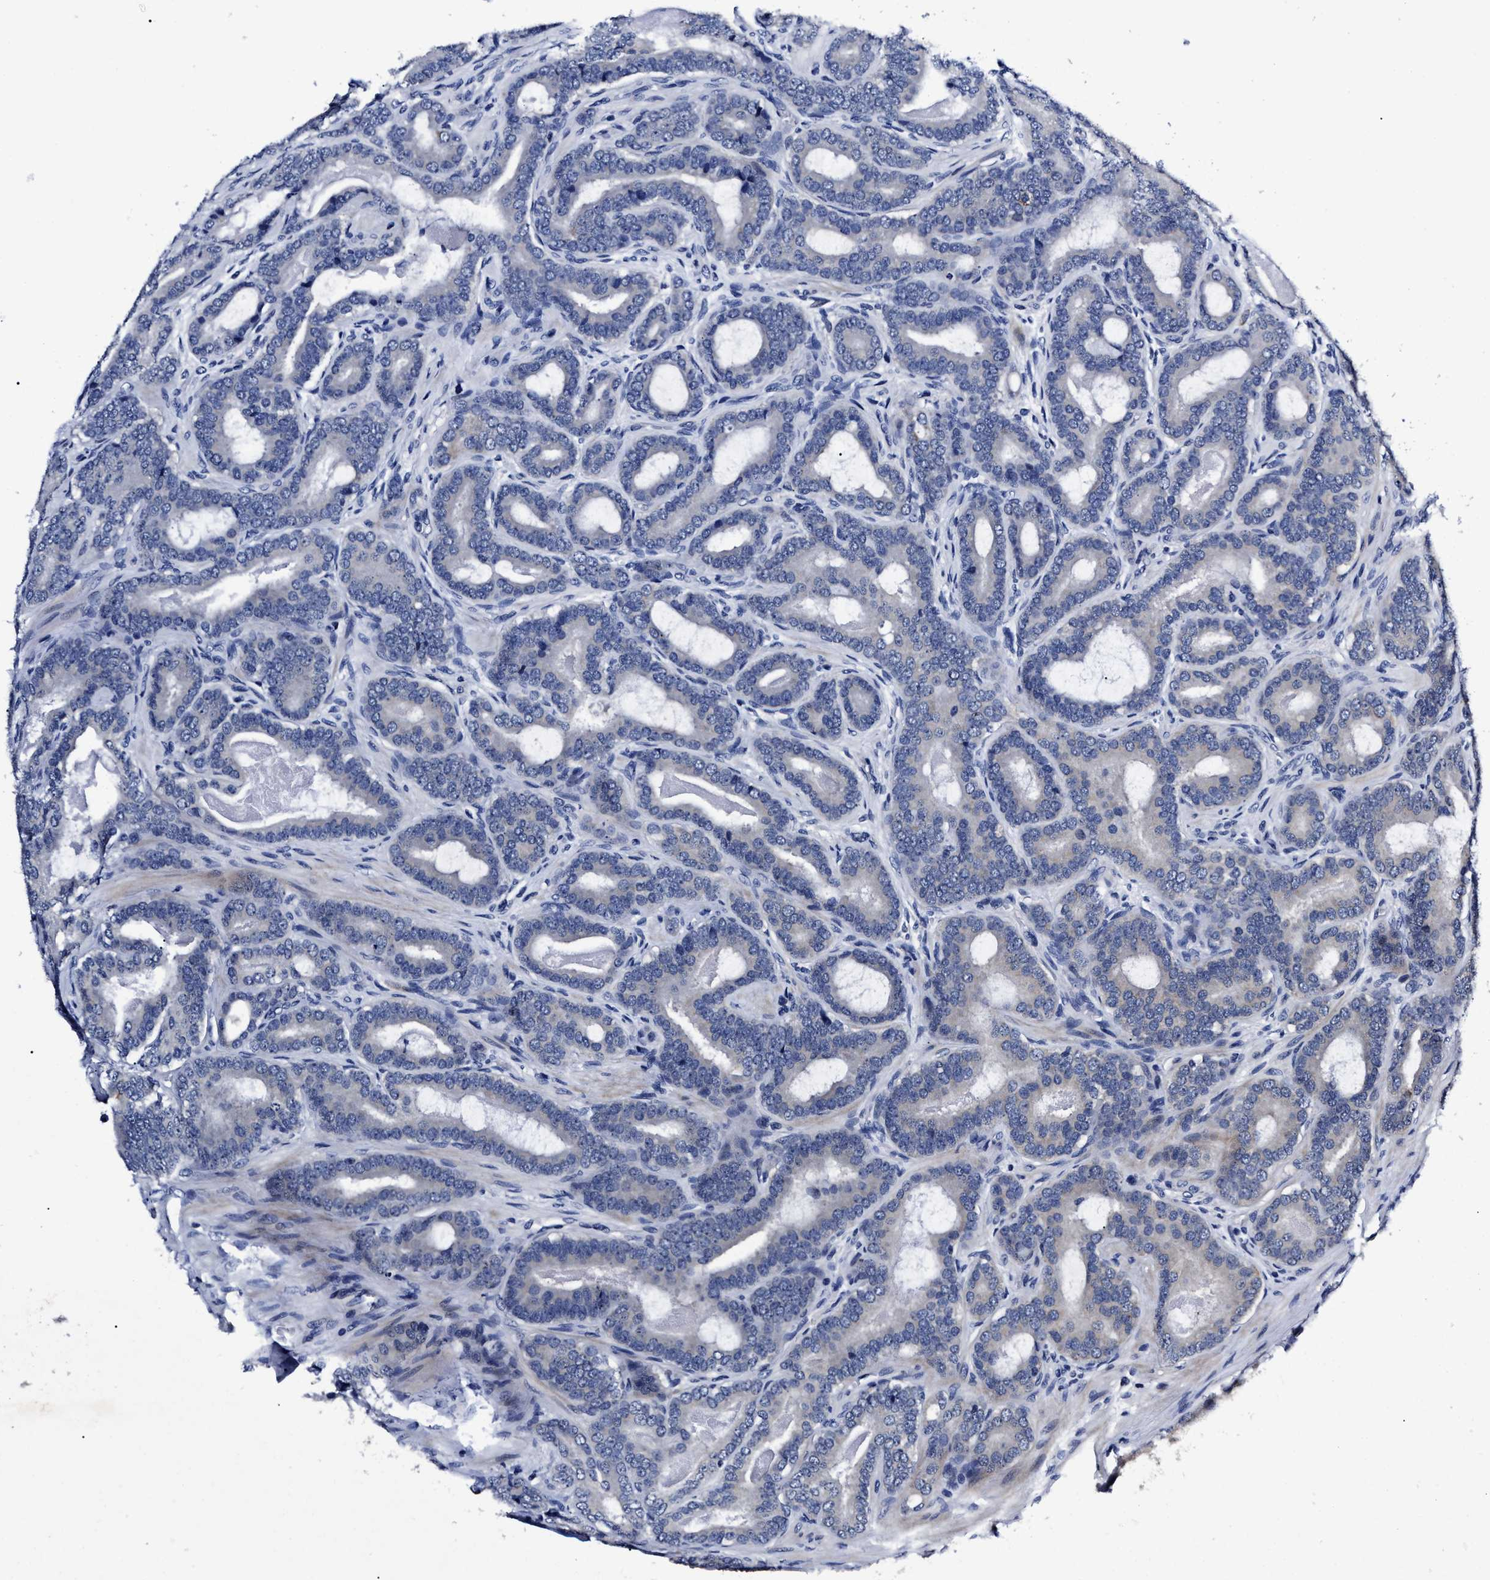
{"staining": {"intensity": "negative", "quantity": "none", "location": "none"}, "tissue": "prostate cancer", "cell_type": "Tumor cells", "image_type": "cancer", "snomed": [{"axis": "morphology", "description": "Adenocarcinoma, High grade"}, {"axis": "topography", "description": "Prostate"}], "caption": "Immunohistochemistry photomicrograph of neoplastic tissue: prostate adenocarcinoma (high-grade) stained with DAB (3,3'-diaminobenzidine) displays no significant protein positivity in tumor cells.", "gene": "OLFML2A", "patient": {"sex": "male", "age": 60}}